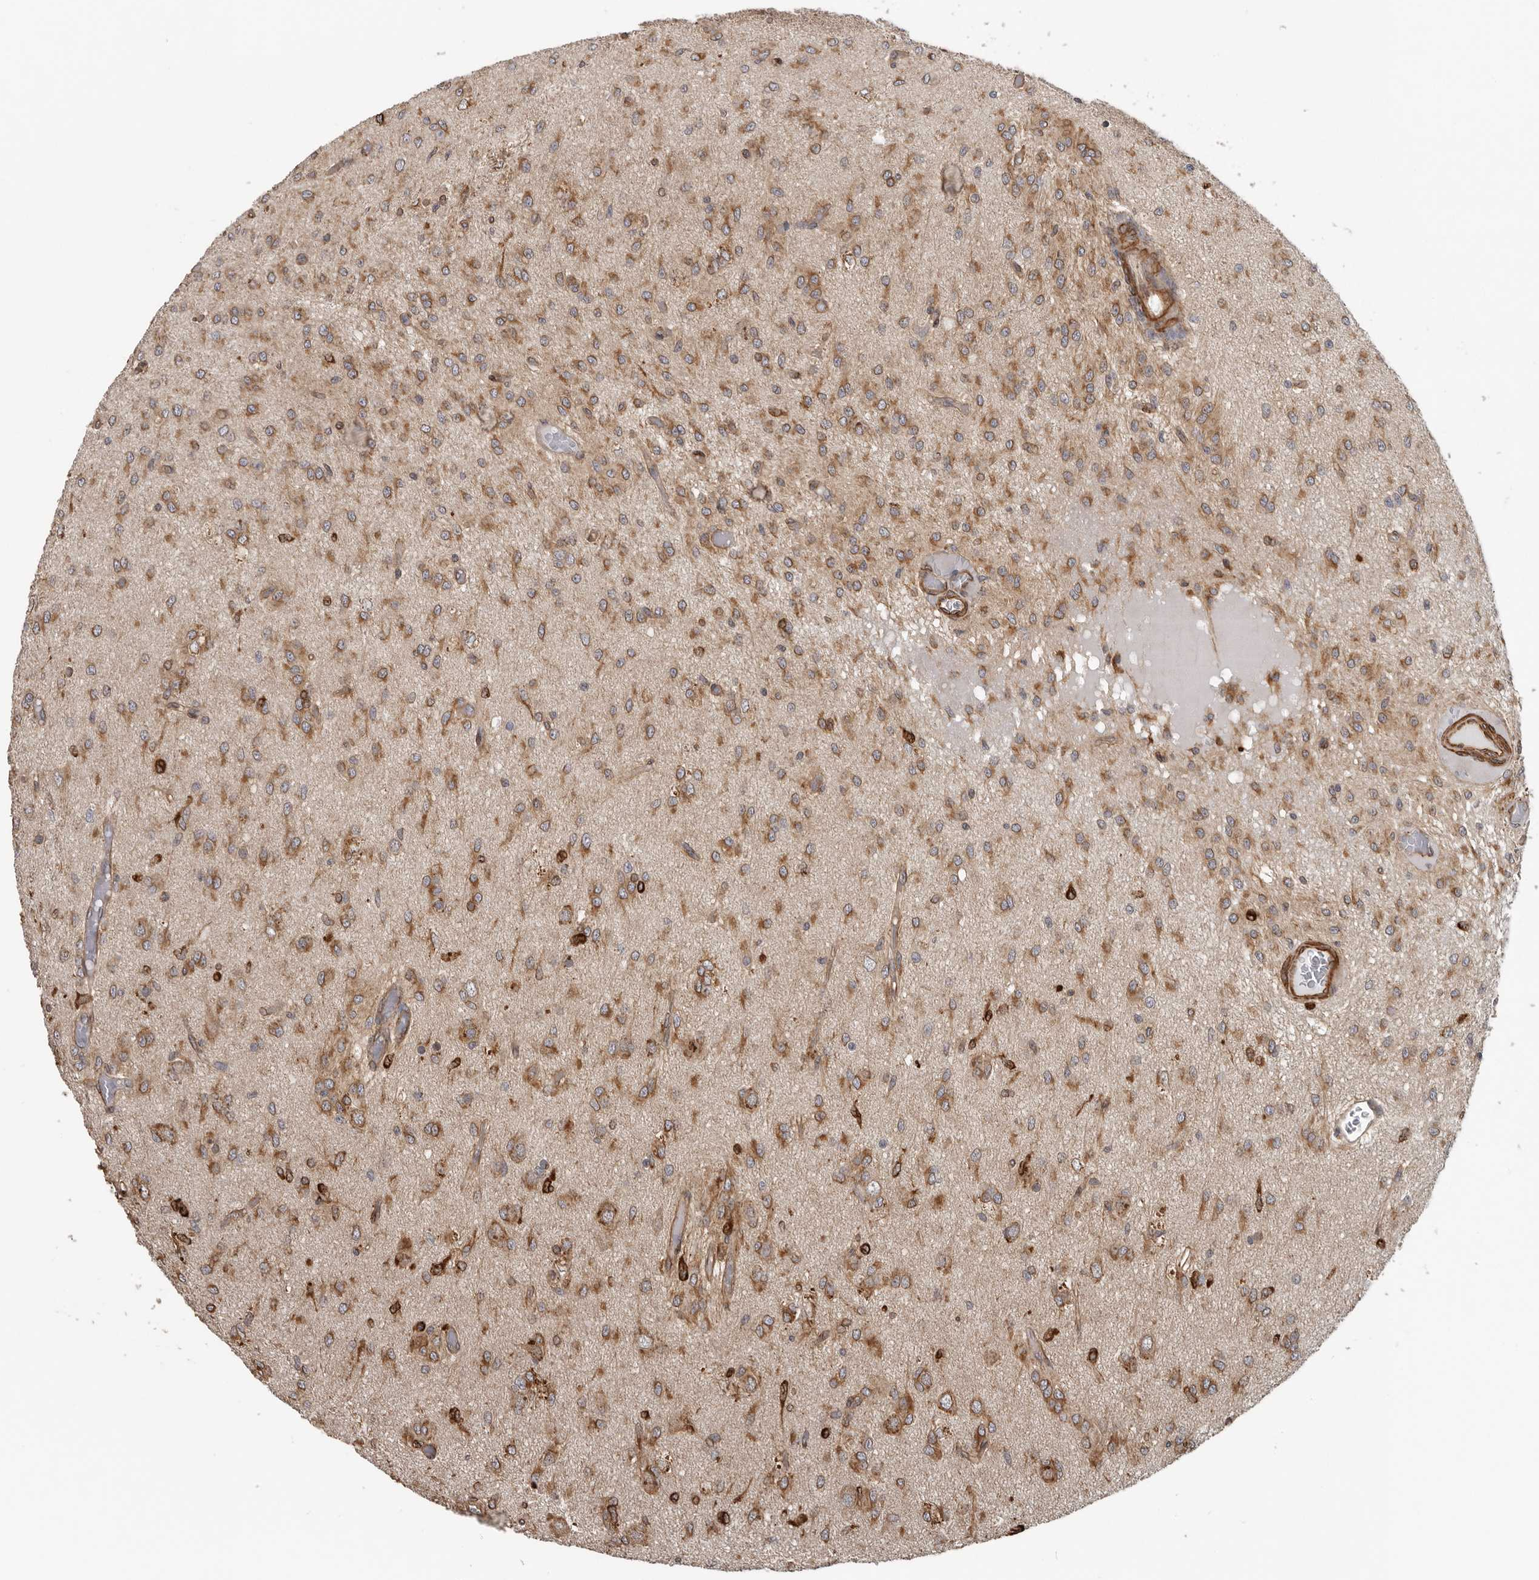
{"staining": {"intensity": "moderate", "quantity": ">75%", "location": "cytoplasmic/membranous"}, "tissue": "glioma", "cell_type": "Tumor cells", "image_type": "cancer", "snomed": [{"axis": "morphology", "description": "Glioma, malignant, High grade"}, {"axis": "topography", "description": "Brain"}], "caption": "Immunohistochemistry image of human glioma stained for a protein (brown), which demonstrates medium levels of moderate cytoplasmic/membranous expression in about >75% of tumor cells.", "gene": "CEP350", "patient": {"sex": "female", "age": 59}}